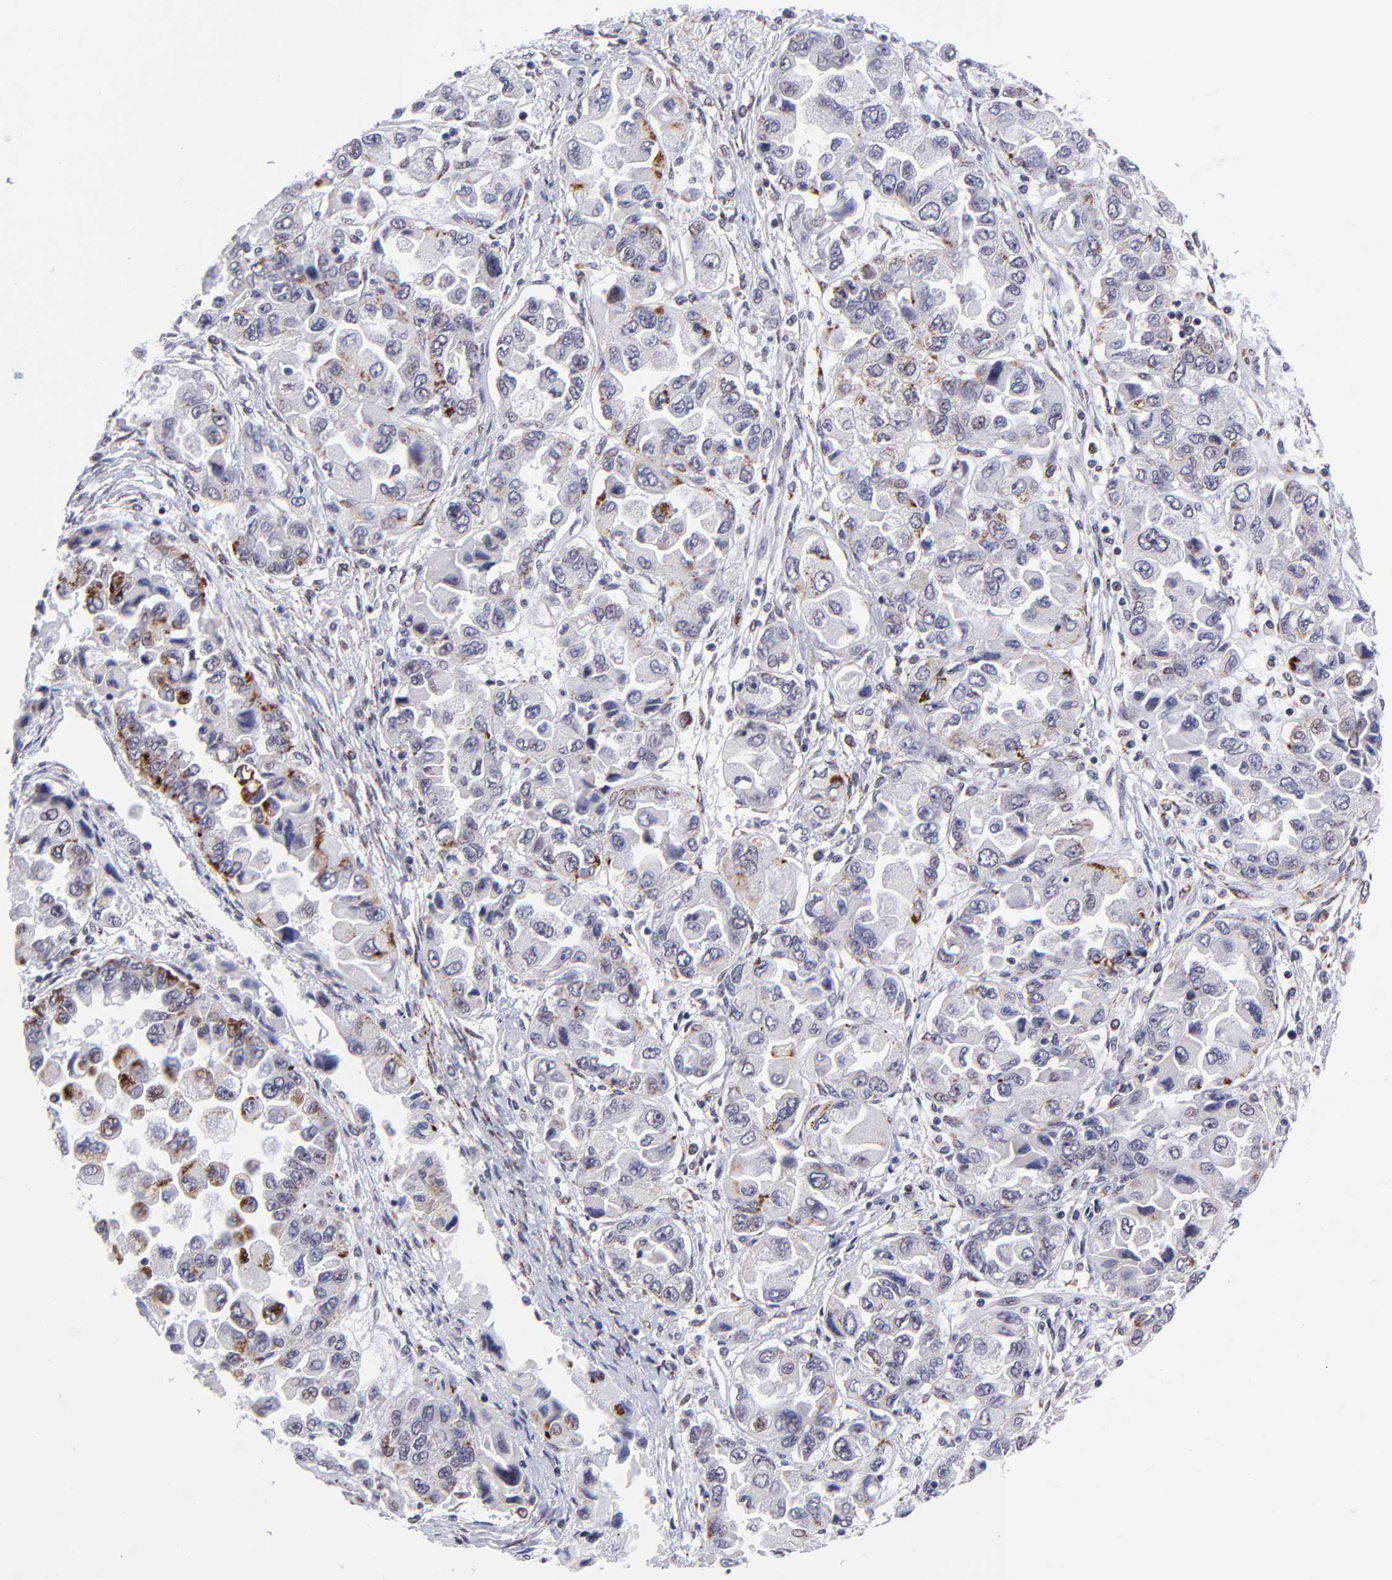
{"staining": {"intensity": "negative", "quantity": "none", "location": "none"}, "tissue": "ovarian cancer", "cell_type": "Tumor cells", "image_type": "cancer", "snomed": [{"axis": "morphology", "description": "Cystadenocarcinoma, serous, NOS"}, {"axis": "topography", "description": "Ovary"}], "caption": "IHC micrograph of neoplastic tissue: human ovarian serous cystadenocarcinoma stained with DAB (3,3'-diaminobenzidine) reveals no significant protein positivity in tumor cells.", "gene": "SOX6", "patient": {"sex": "female", "age": 84}}